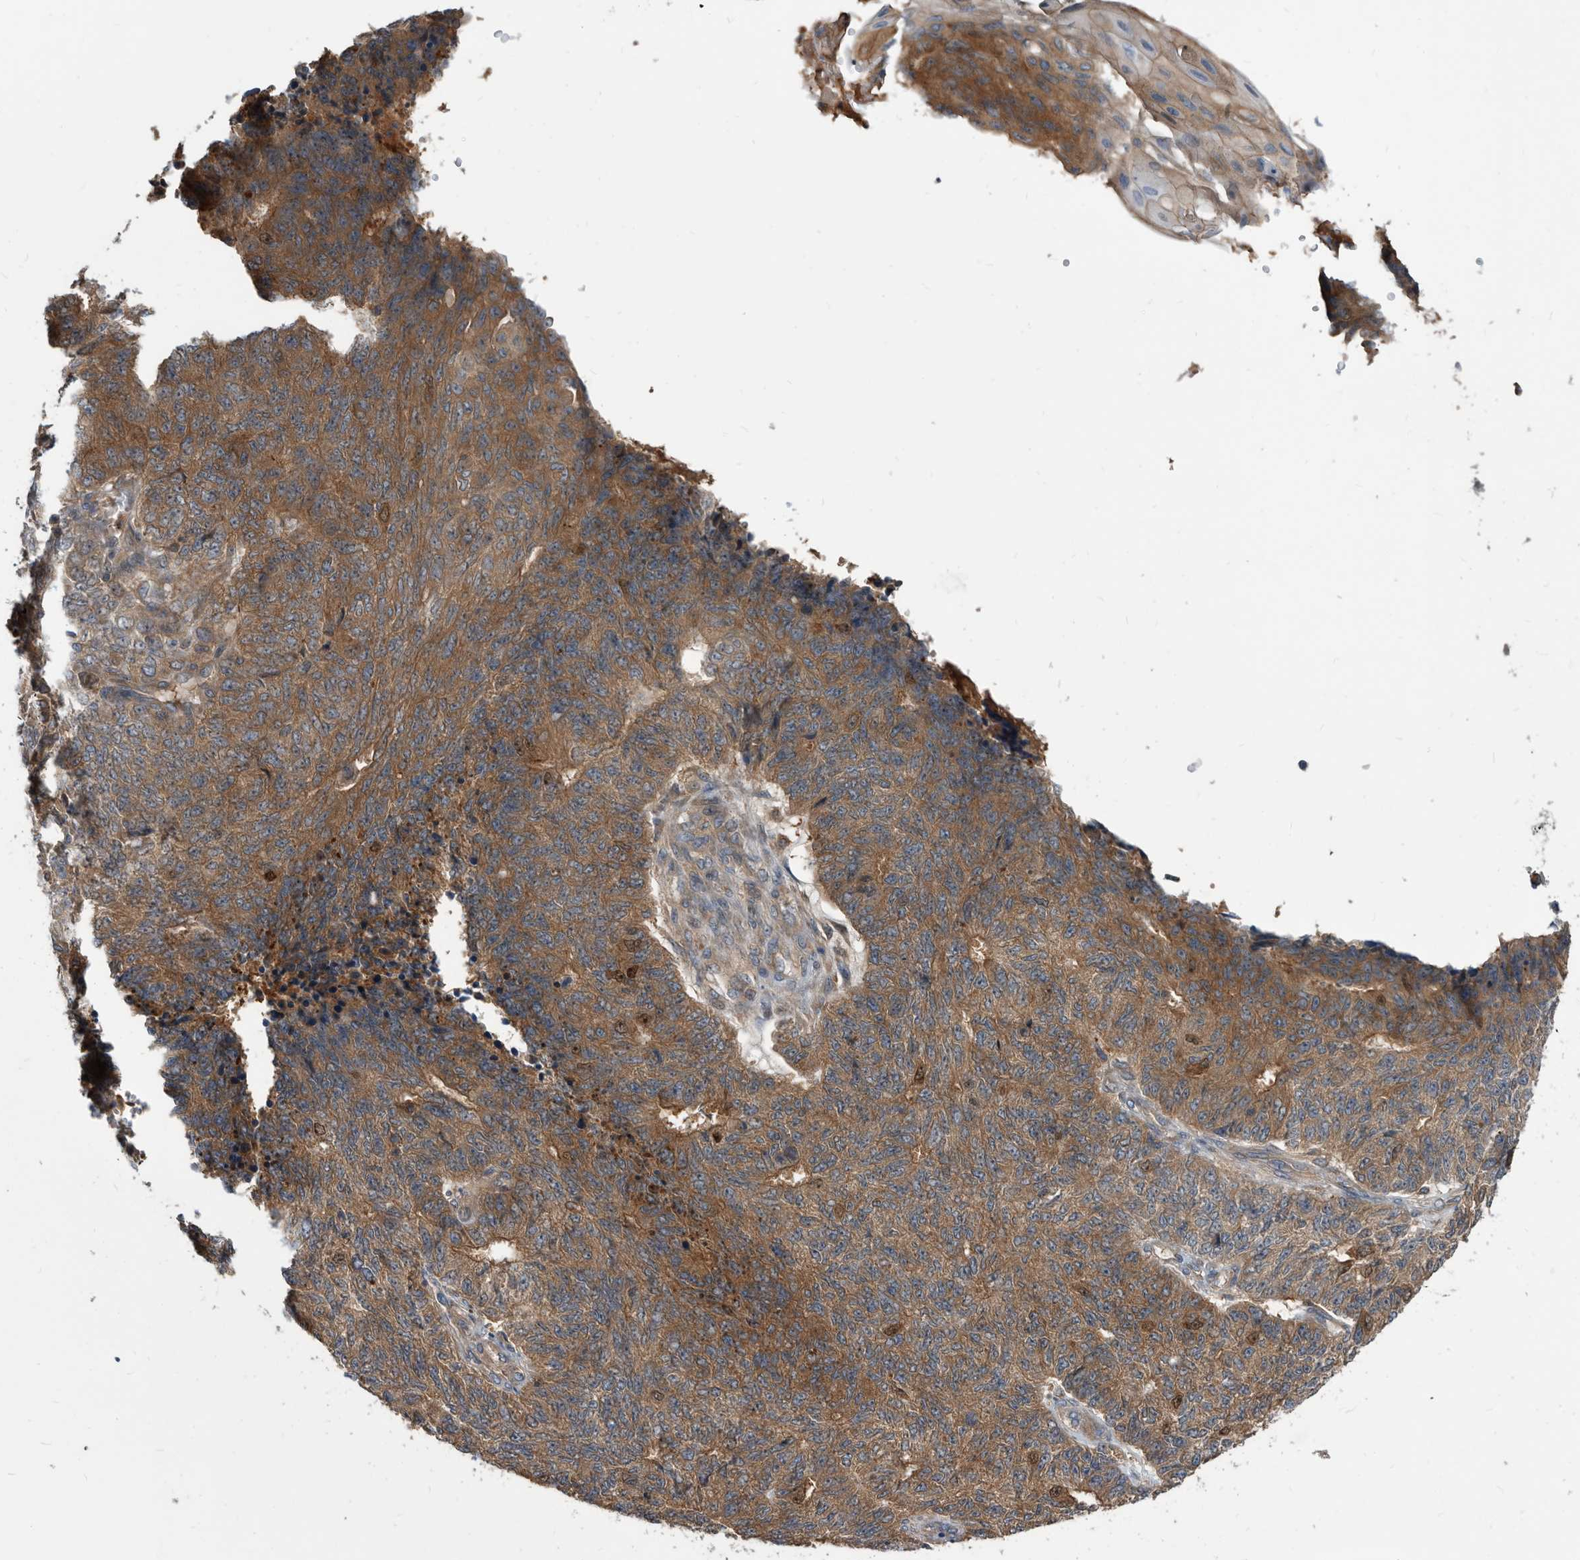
{"staining": {"intensity": "moderate", "quantity": ">75%", "location": "cytoplasmic/membranous"}, "tissue": "endometrial cancer", "cell_type": "Tumor cells", "image_type": "cancer", "snomed": [{"axis": "morphology", "description": "Adenocarcinoma, NOS"}, {"axis": "topography", "description": "Endometrium"}], "caption": "Immunohistochemistry (IHC) histopathology image of neoplastic tissue: human adenocarcinoma (endometrial) stained using IHC displays medium levels of moderate protein expression localized specifically in the cytoplasmic/membranous of tumor cells, appearing as a cytoplasmic/membranous brown color.", "gene": "APEH", "patient": {"sex": "female", "age": 32}}